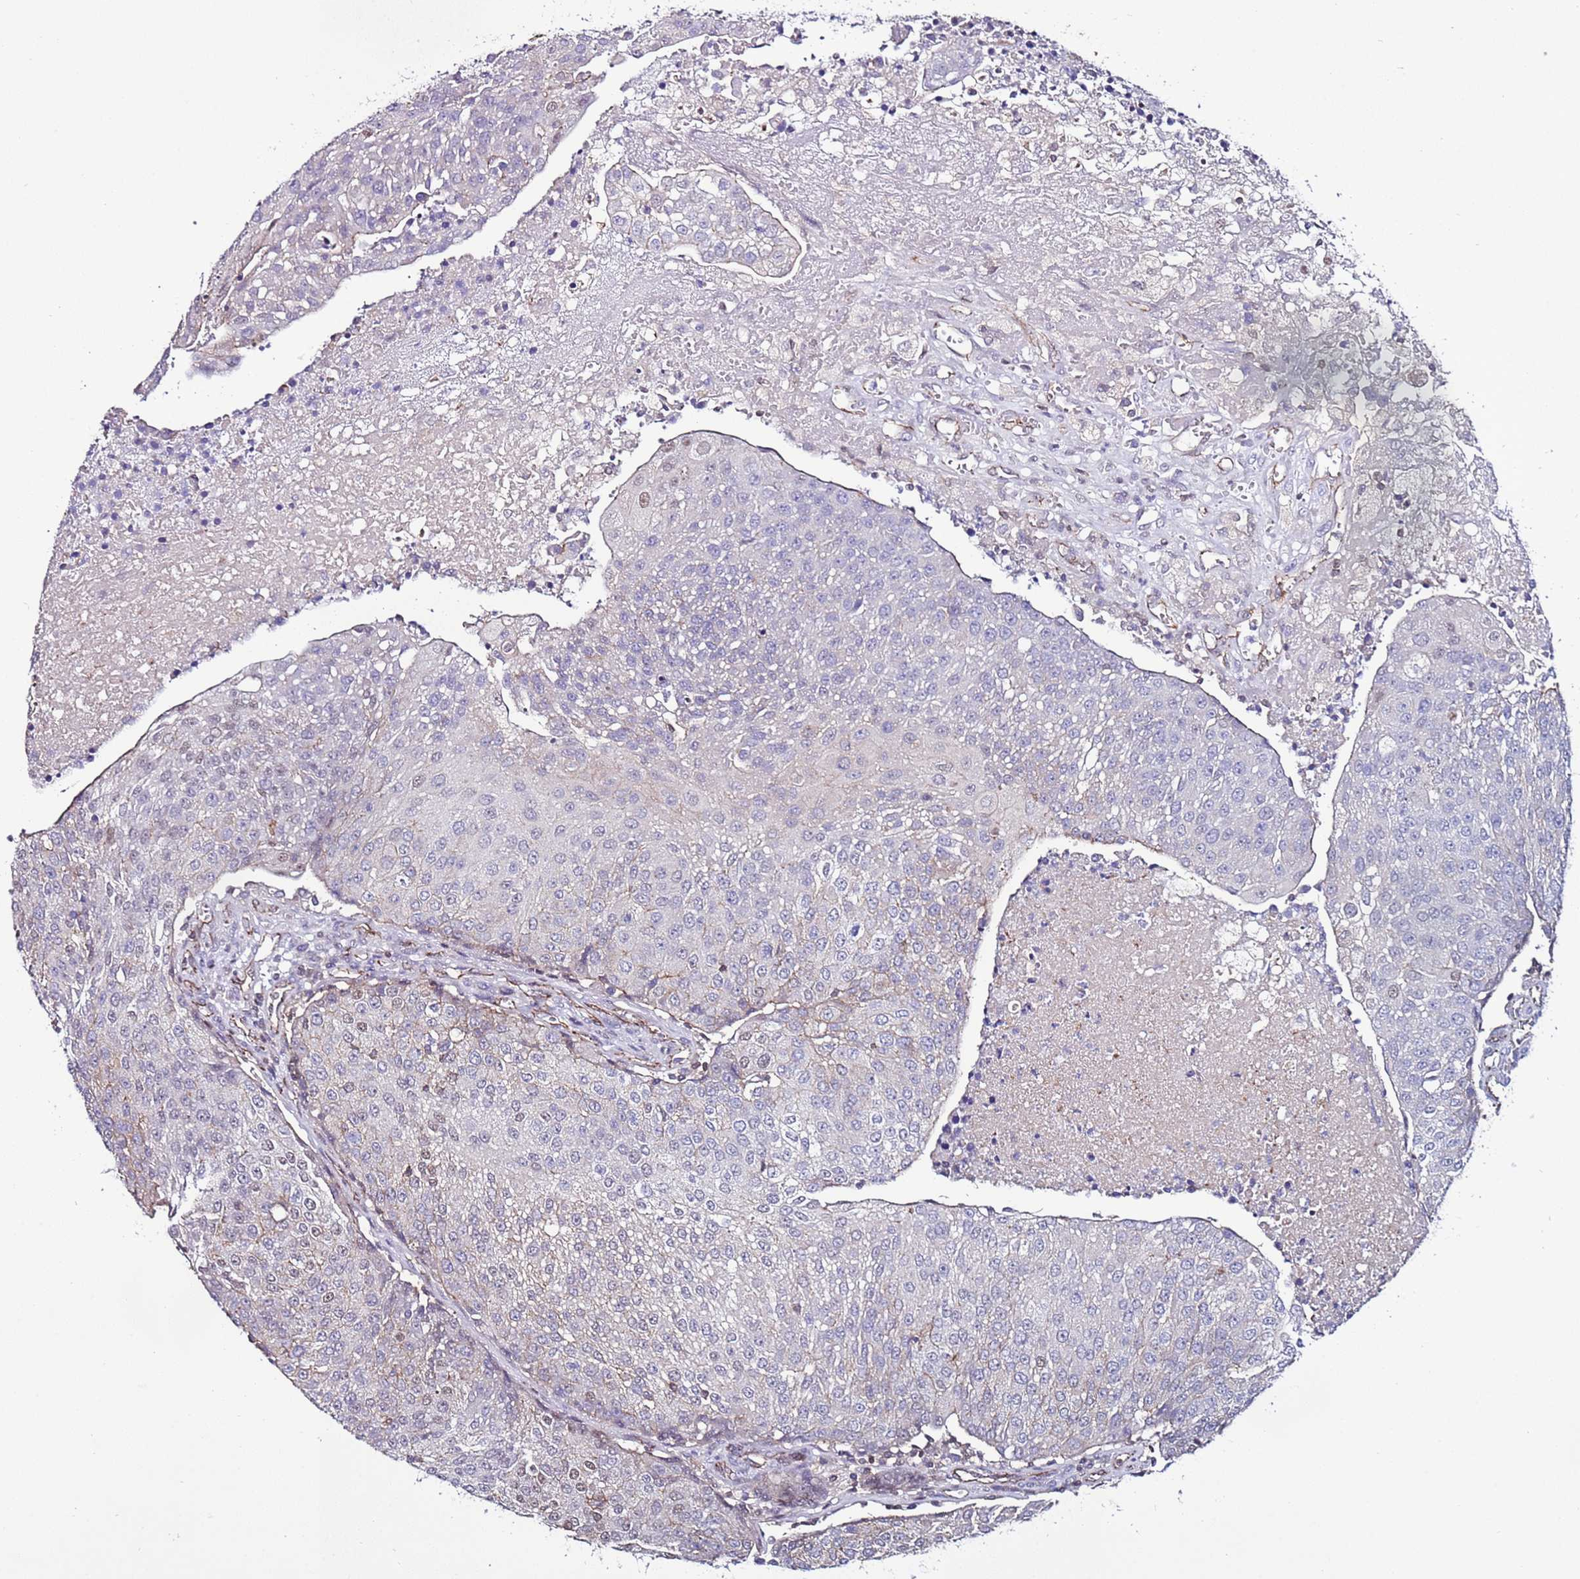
{"staining": {"intensity": "negative", "quantity": "none", "location": "none"}, "tissue": "urothelial cancer", "cell_type": "Tumor cells", "image_type": "cancer", "snomed": [{"axis": "morphology", "description": "Urothelial carcinoma, High grade"}, {"axis": "topography", "description": "Urinary bladder"}], "caption": "An IHC histopathology image of urothelial cancer is shown. There is no staining in tumor cells of urothelial cancer.", "gene": "TENM3", "patient": {"sex": "female", "age": 85}}